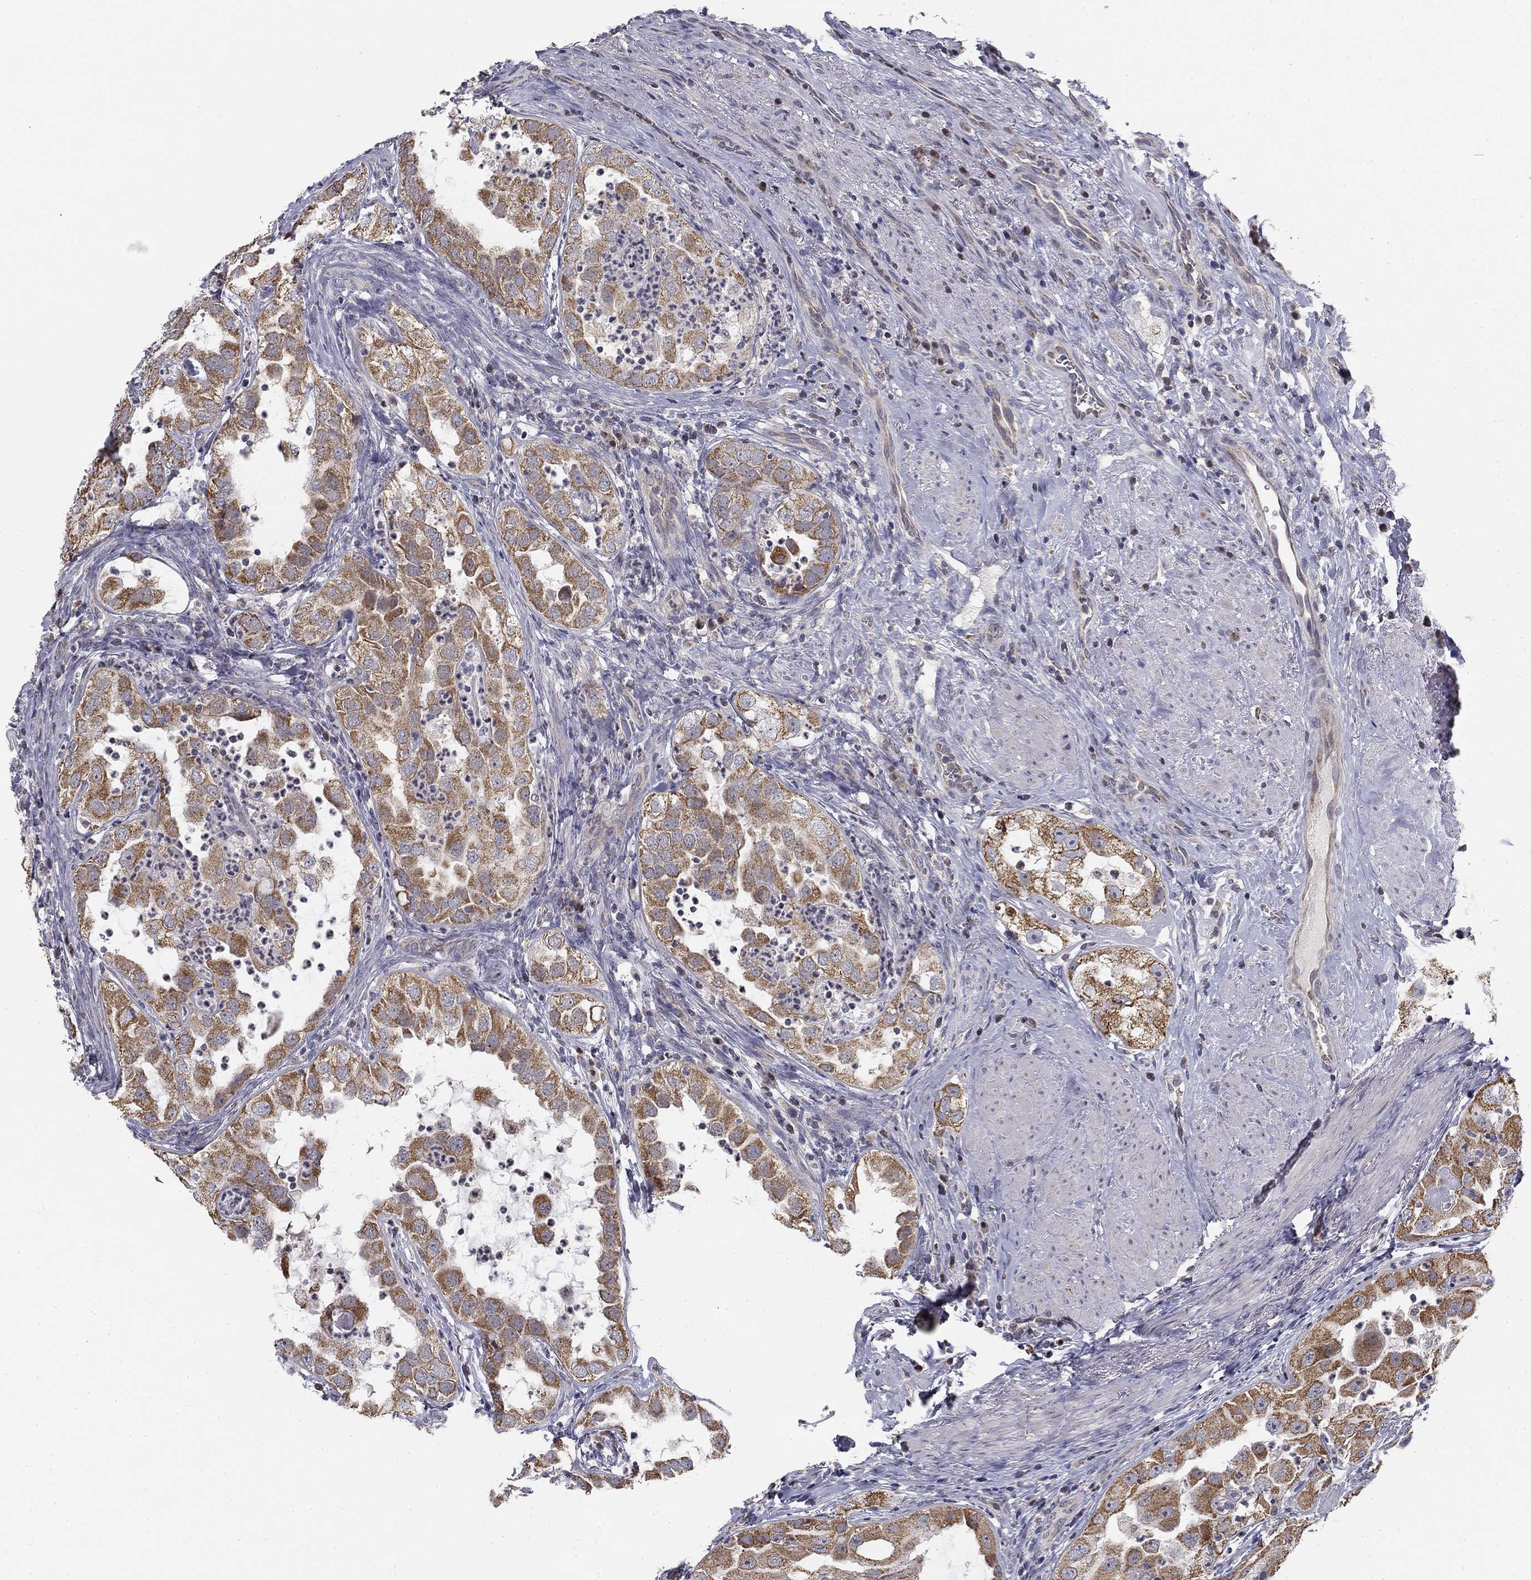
{"staining": {"intensity": "moderate", "quantity": ">75%", "location": "cytoplasmic/membranous"}, "tissue": "urothelial cancer", "cell_type": "Tumor cells", "image_type": "cancer", "snomed": [{"axis": "morphology", "description": "Urothelial carcinoma, High grade"}, {"axis": "topography", "description": "Urinary bladder"}], "caption": "About >75% of tumor cells in urothelial carcinoma (high-grade) demonstrate moderate cytoplasmic/membranous protein staining as visualized by brown immunohistochemical staining.", "gene": "SLC2A9", "patient": {"sex": "female", "age": 41}}